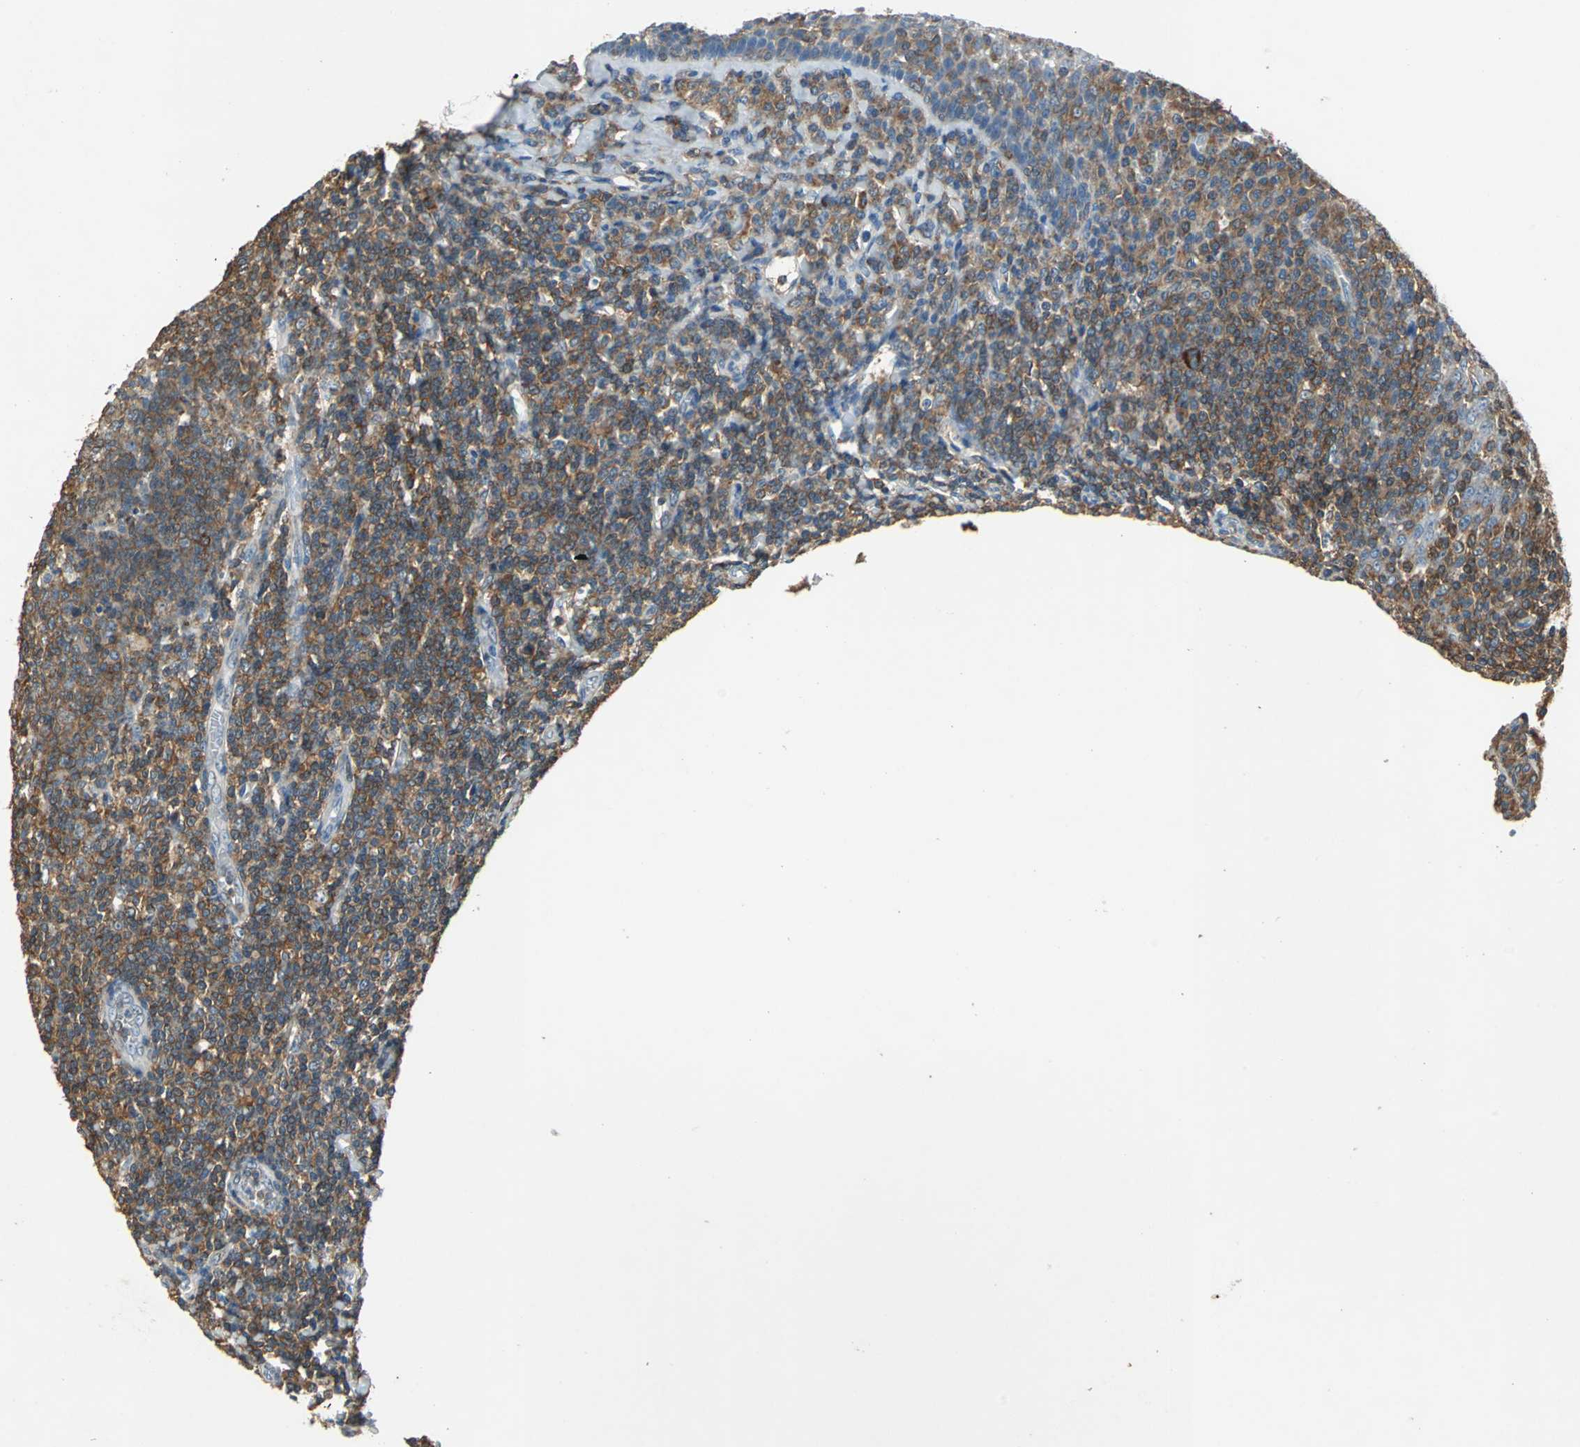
{"staining": {"intensity": "moderate", "quantity": ">75%", "location": "cytoplasmic/membranous"}, "tissue": "tonsil", "cell_type": "Germinal center cells", "image_type": "normal", "snomed": [{"axis": "morphology", "description": "Normal tissue, NOS"}, {"axis": "topography", "description": "Tonsil"}], "caption": "A photomicrograph of tonsil stained for a protein shows moderate cytoplasmic/membranous brown staining in germinal center cells. Immunohistochemistry (ihc) stains the protein in brown and the nuclei are stained blue.", "gene": "SLC19A2", "patient": {"sex": "male", "age": 31}}